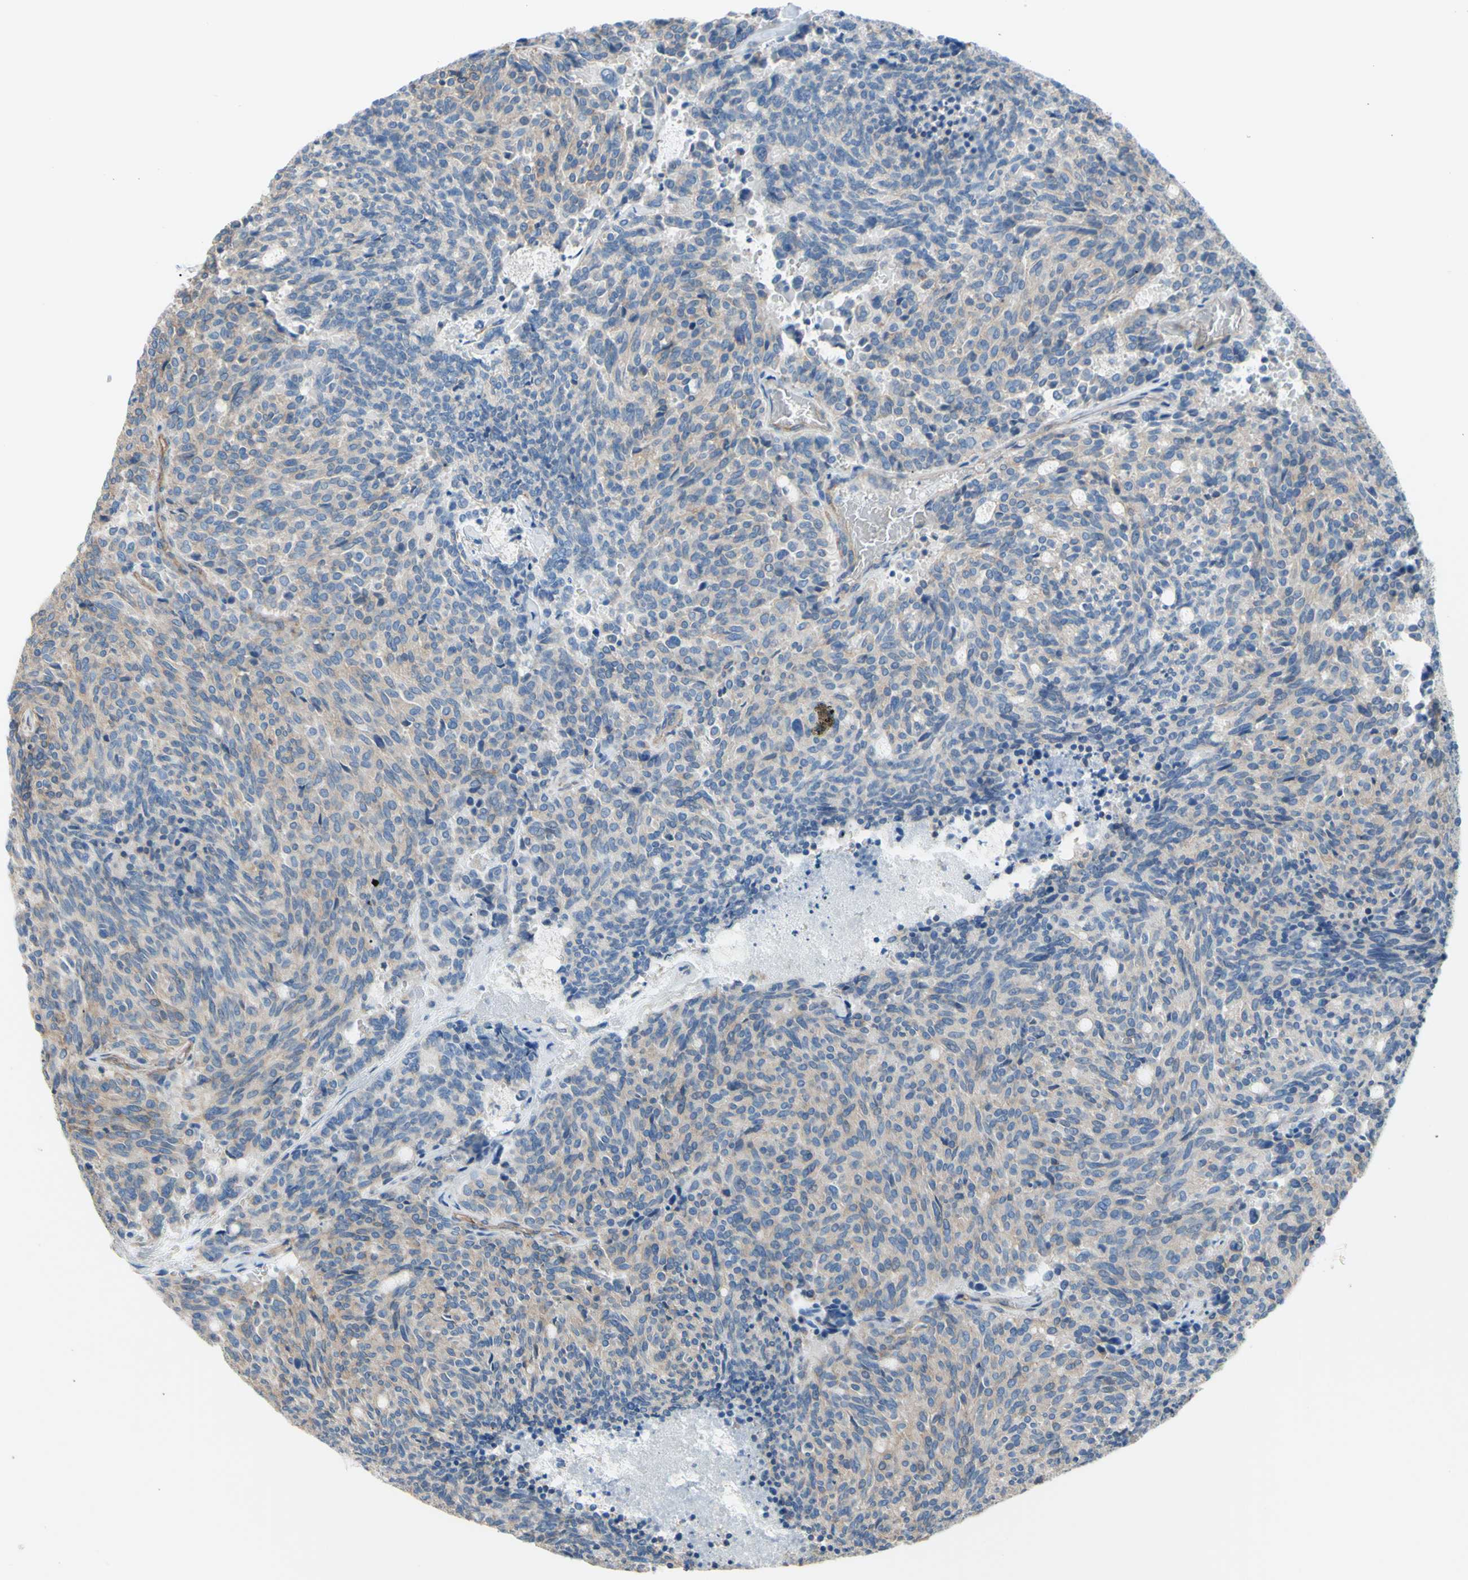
{"staining": {"intensity": "weak", "quantity": "25%-75%", "location": "cytoplasmic/membranous"}, "tissue": "carcinoid", "cell_type": "Tumor cells", "image_type": "cancer", "snomed": [{"axis": "morphology", "description": "Carcinoid, malignant, NOS"}, {"axis": "topography", "description": "Pancreas"}], "caption": "Carcinoid (malignant) stained with a brown dye exhibits weak cytoplasmic/membranous positive positivity in about 25%-75% of tumor cells.", "gene": "ADD1", "patient": {"sex": "female", "age": 54}}